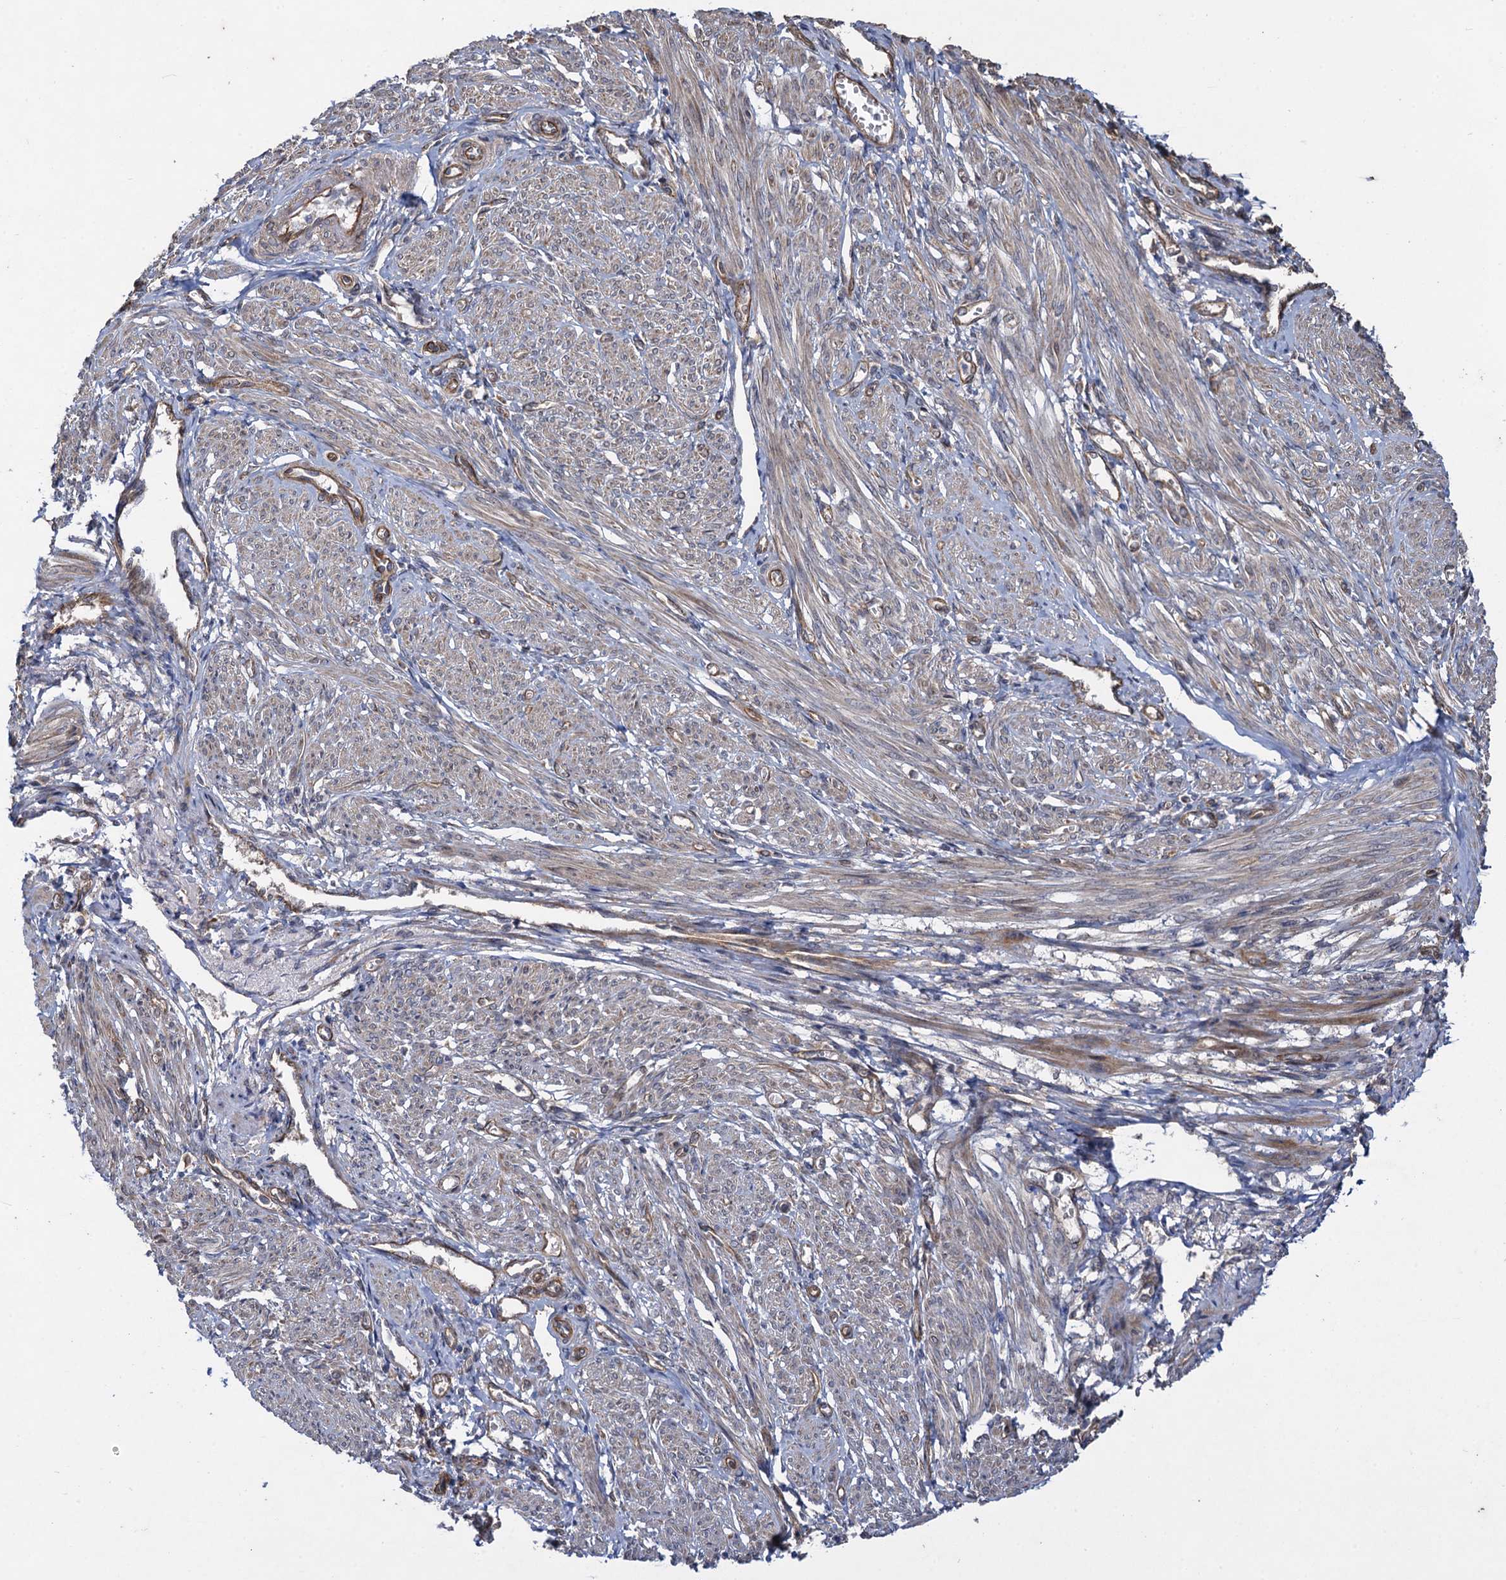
{"staining": {"intensity": "weak", "quantity": "25%-75%", "location": "cytoplasmic/membranous"}, "tissue": "smooth muscle", "cell_type": "Smooth muscle cells", "image_type": "normal", "snomed": [{"axis": "morphology", "description": "Normal tissue, NOS"}, {"axis": "topography", "description": "Smooth muscle"}], "caption": "Brown immunohistochemical staining in benign human smooth muscle exhibits weak cytoplasmic/membranous expression in about 25%-75% of smooth muscle cells.", "gene": "HAUS1", "patient": {"sex": "female", "age": 39}}